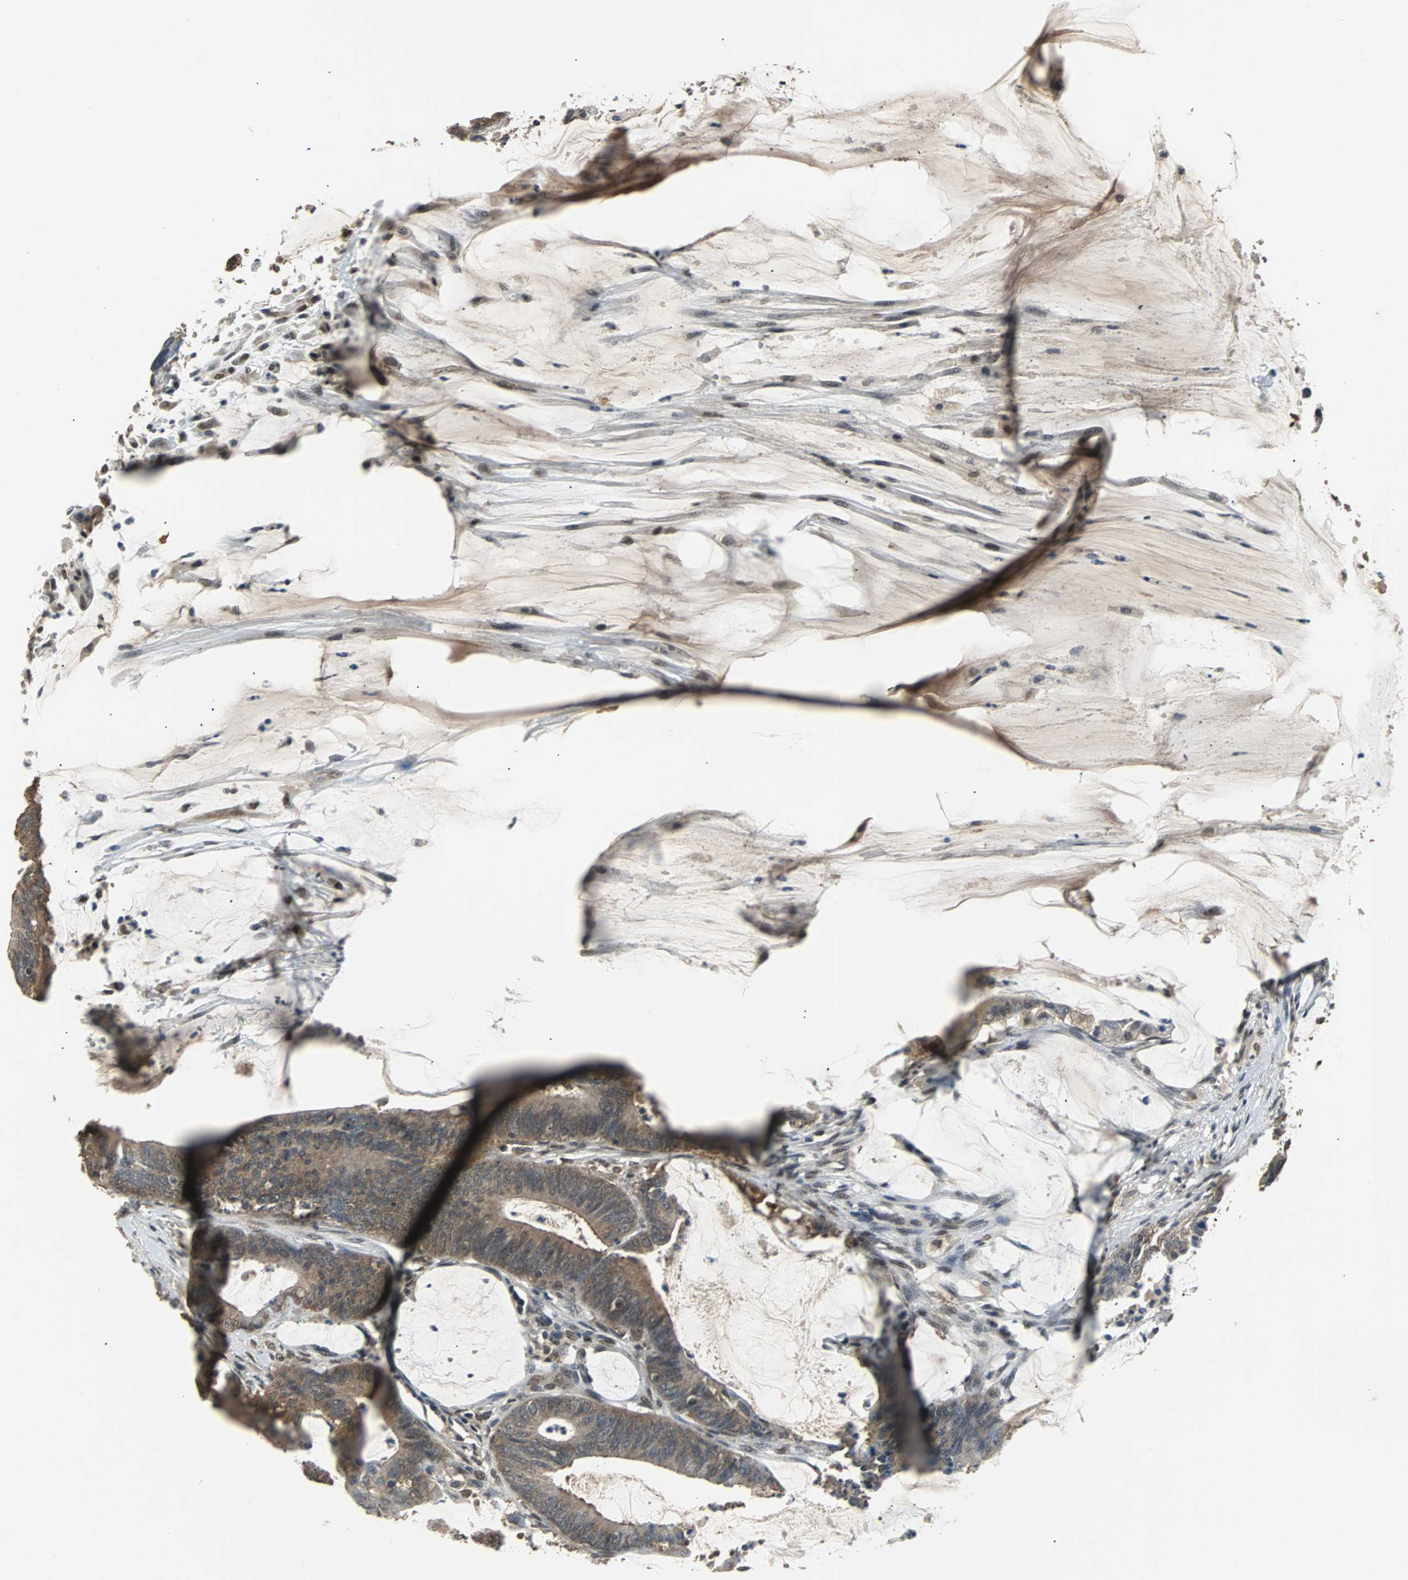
{"staining": {"intensity": "moderate", "quantity": ">75%", "location": "cytoplasmic/membranous"}, "tissue": "colorectal cancer", "cell_type": "Tumor cells", "image_type": "cancer", "snomed": [{"axis": "morphology", "description": "Adenocarcinoma, NOS"}, {"axis": "topography", "description": "Rectum"}], "caption": "The histopathology image shows staining of colorectal cancer (adenocarcinoma), revealing moderate cytoplasmic/membranous protein staining (brown color) within tumor cells.", "gene": "PHC1", "patient": {"sex": "female", "age": 66}}